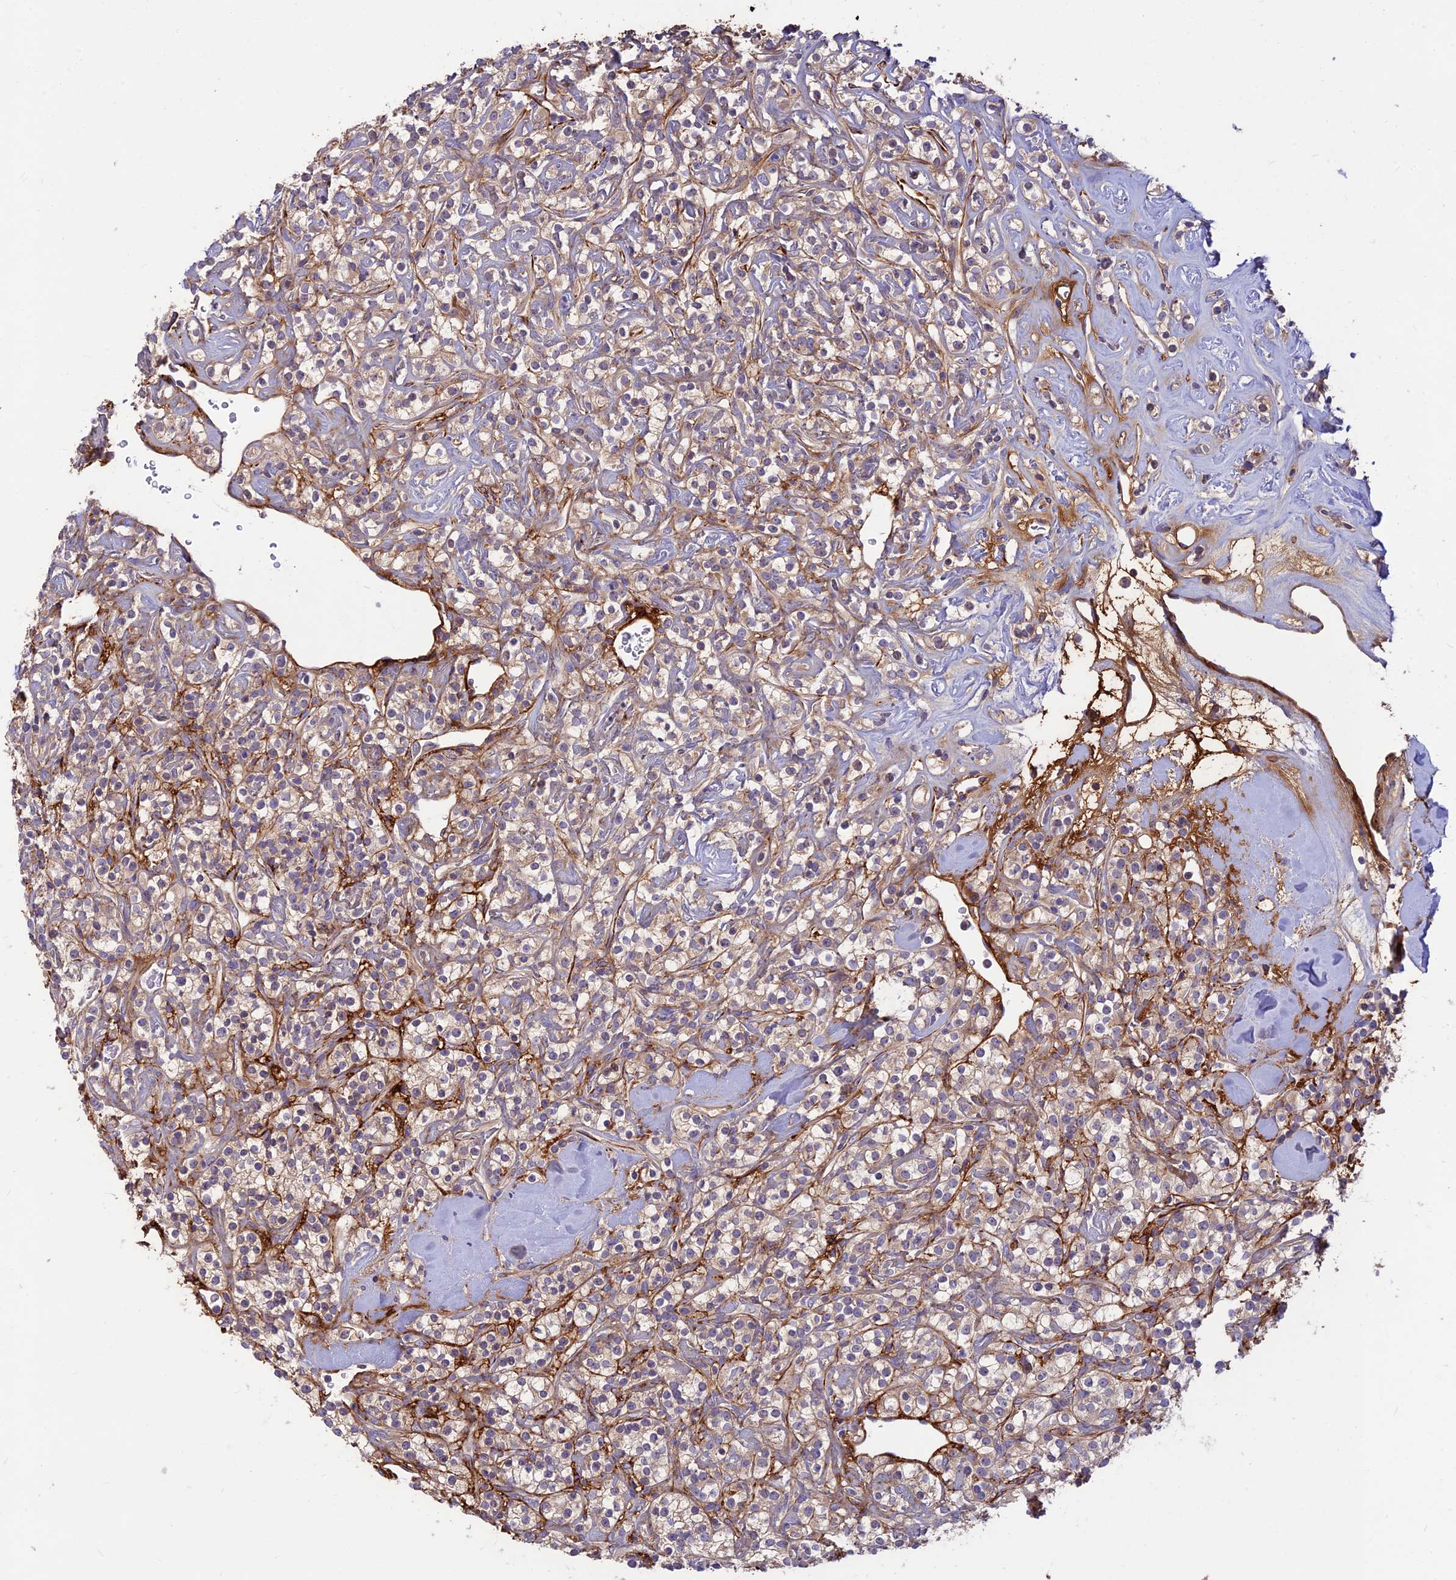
{"staining": {"intensity": "weak", "quantity": "25%-75%", "location": "cytoplasmic/membranous"}, "tissue": "renal cancer", "cell_type": "Tumor cells", "image_type": "cancer", "snomed": [{"axis": "morphology", "description": "Adenocarcinoma, NOS"}, {"axis": "topography", "description": "Kidney"}], "caption": "High-magnification brightfield microscopy of renal cancer stained with DAB (3,3'-diaminobenzidine) (brown) and counterstained with hematoxylin (blue). tumor cells exhibit weak cytoplasmic/membranous staining is appreciated in approximately25%-75% of cells.", "gene": "ST8SIA5", "patient": {"sex": "male", "age": 77}}